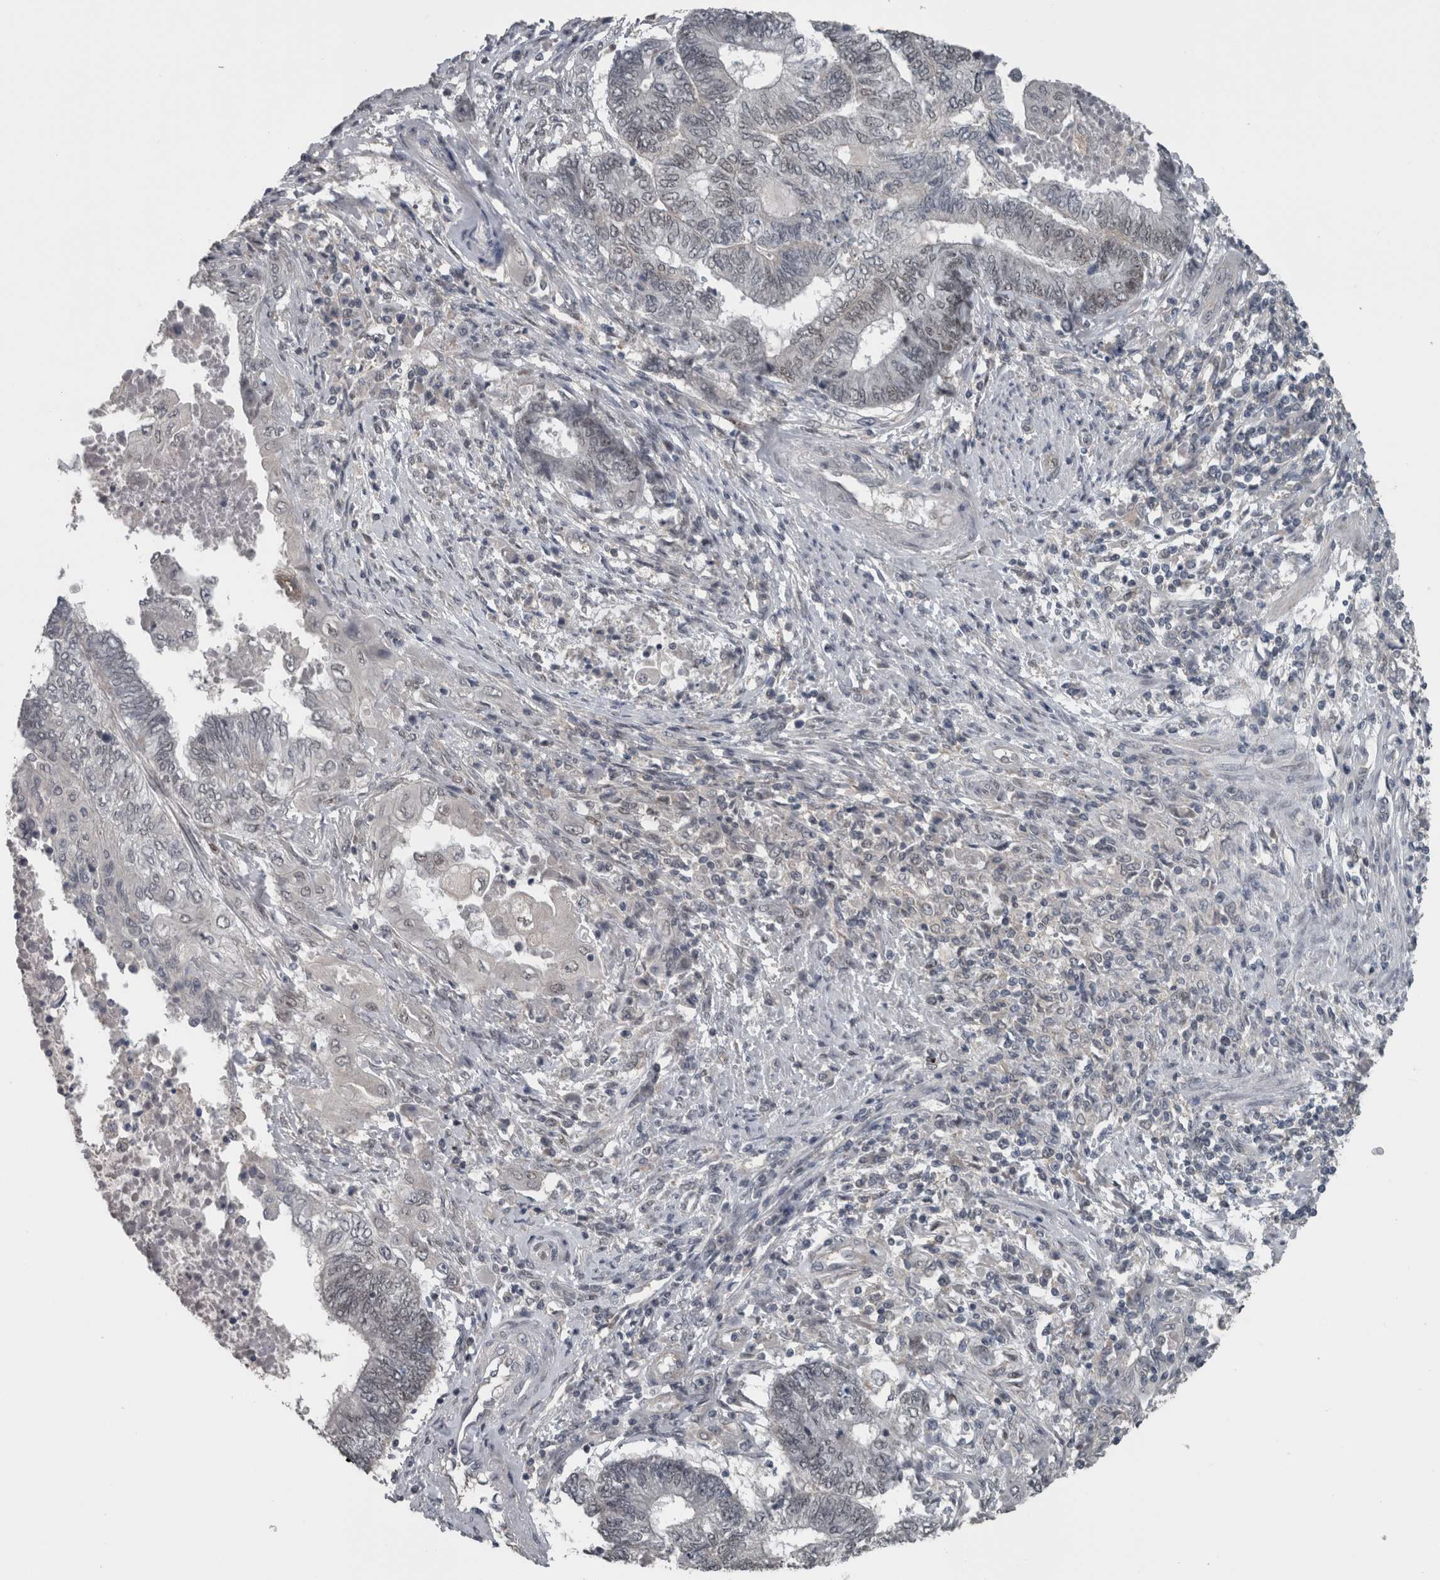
{"staining": {"intensity": "negative", "quantity": "none", "location": "none"}, "tissue": "endometrial cancer", "cell_type": "Tumor cells", "image_type": "cancer", "snomed": [{"axis": "morphology", "description": "Adenocarcinoma, NOS"}, {"axis": "topography", "description": "Uterus"}, {"axis": "topography", "description": "Endometrium"}], "caption": "Histopathology image shows no significant protein staining in tumor cells of adenocarcinoma (endometrial).", "gene": "ZBTB21", "patient": {"sex": "female", "age": 70}}